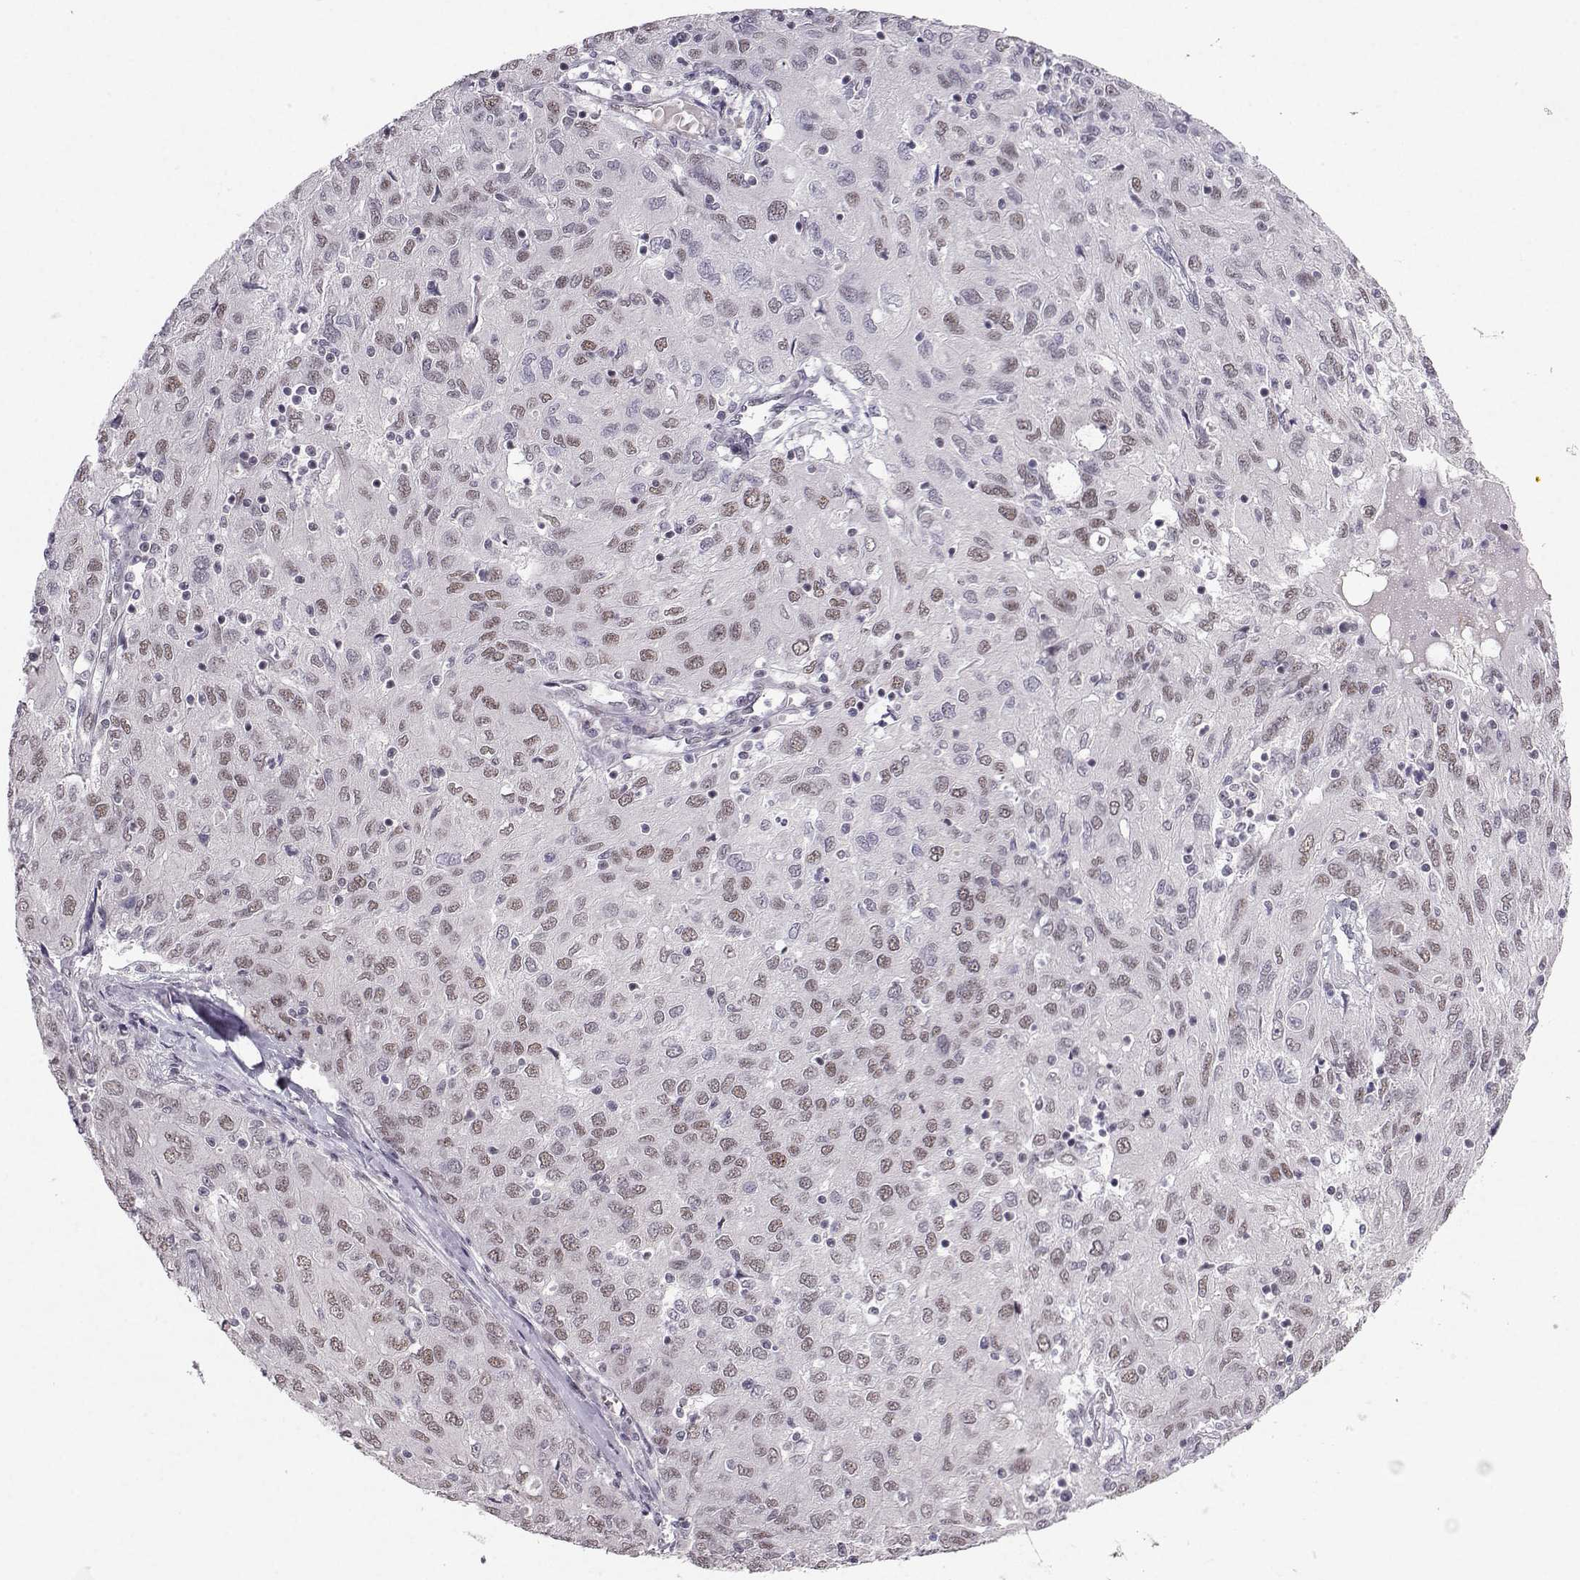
{"staining": {"intensity": "weak", "quantity": ">75%", "location": "nuclear"}, "tissue": "ovarian cancer", "cell_type": "Tumor cells", "image_type": "cancer", "snomed": [{"axis": "morphology", "description": "Carcinoma, endometroid"}, {"axis": "topography", "description": "Ovary"}], "caption": "This is an image of immunohistochemistry (IHC) staining of ovarian cancer, which shows weak positivity in the nuclear of tumor cells.", "gene": "LIN28A", "patient": {"sex": "female", "age": 50}}